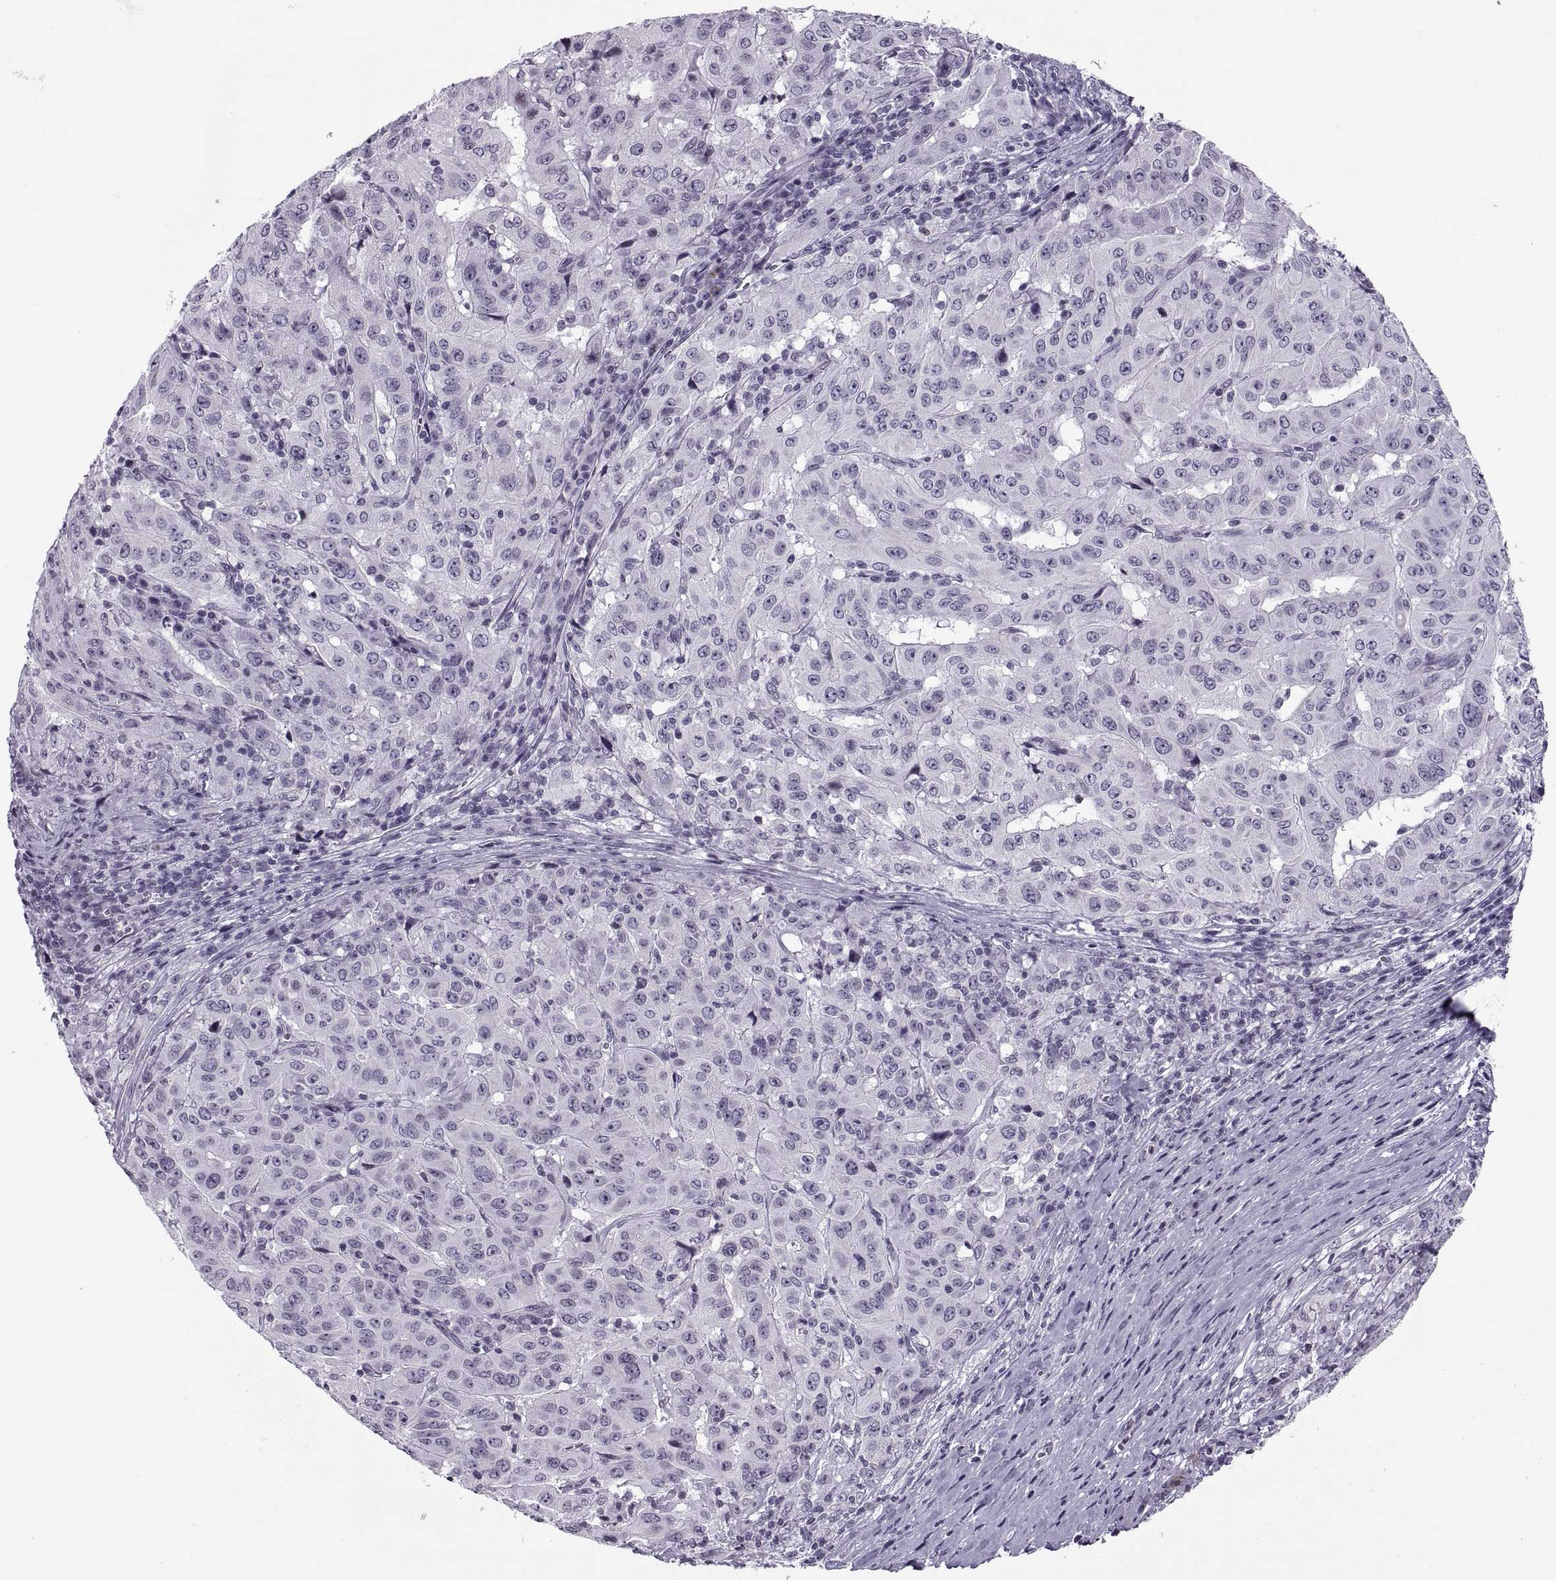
{"staining": {"intensity": "negative", "quantity": "none", "location": "none"}, "tissue": "pancreatic cancer", "cell_type": "Tumor cells", "image_type": "cancer", "snomed": [{"axis": "morphology", "description": "Adenocarcinoma, NOS"}, {"axis": "topography", "description": "Pancreas"}], "caption": "IHC photomicrograph of human pancreatic adenocarcinoma stained for a protein (brown), which exhibits no positivity in tumor cells. (DAB immunohistochemistry (IHC) with hematoxylin counter stain).", "gene": "H1-8", "patient": {"sex": "male", "age": 63}}